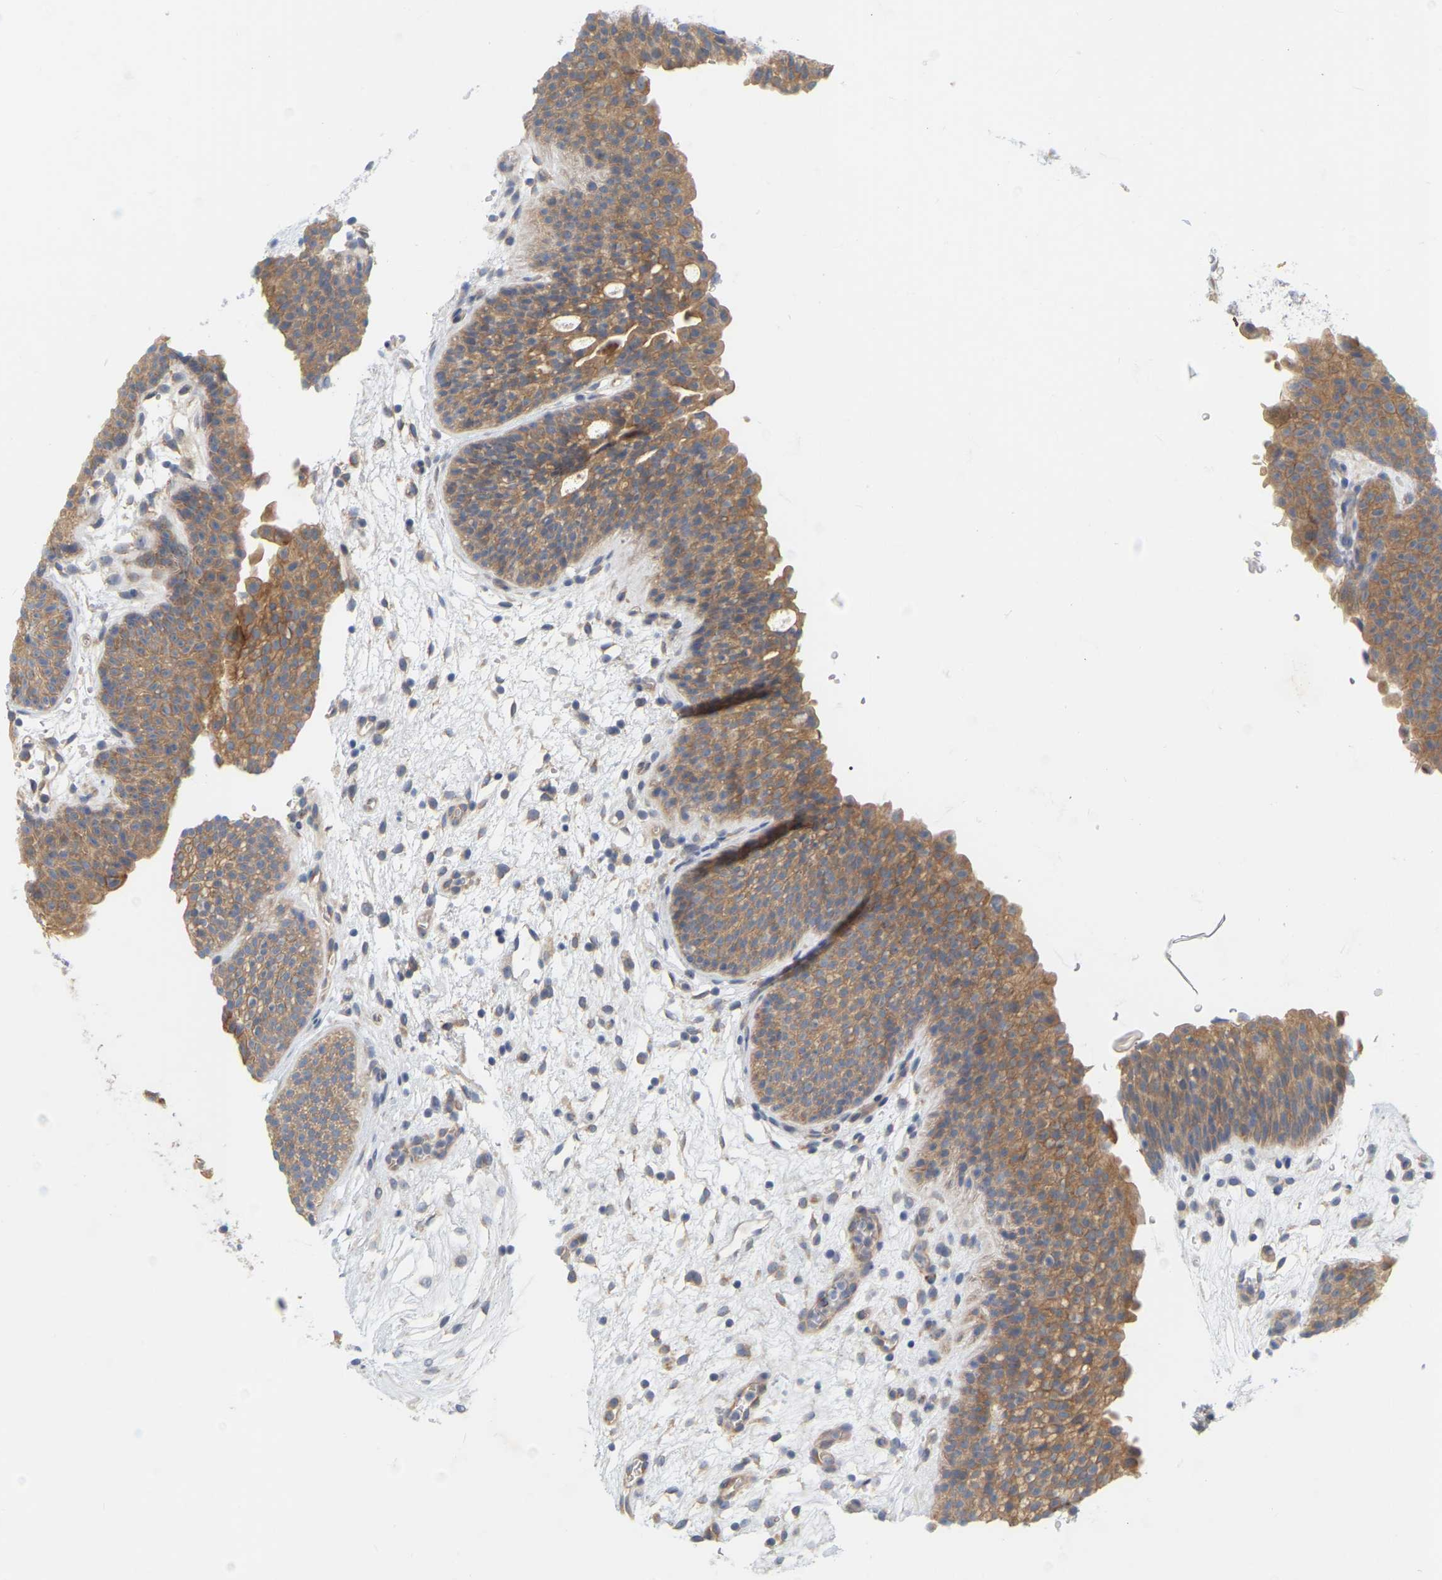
{"staining": {"intensity": "moderate", "quantity": ">75%", "location": "cytoplasmic/membranous"}, "tissue": "urinary bladder", "cell_type": "Urothelial cells", "image_type": "normal", "snomed": [{"axis": "morphology", "description": "Normal tissue, NOS"}, {"axis": "topography", "description": "Urinary bladder"}], "caption": "Unremarkable urinary bladder shows moderate cytoplasmic/membranous positivity in approximately >75% of urothelial cells (brown staining indicates protein expression, while blue staining denotes nuclei)..", "gene": "MINDY4", "patient": {"sex": "male", "age": 37}}